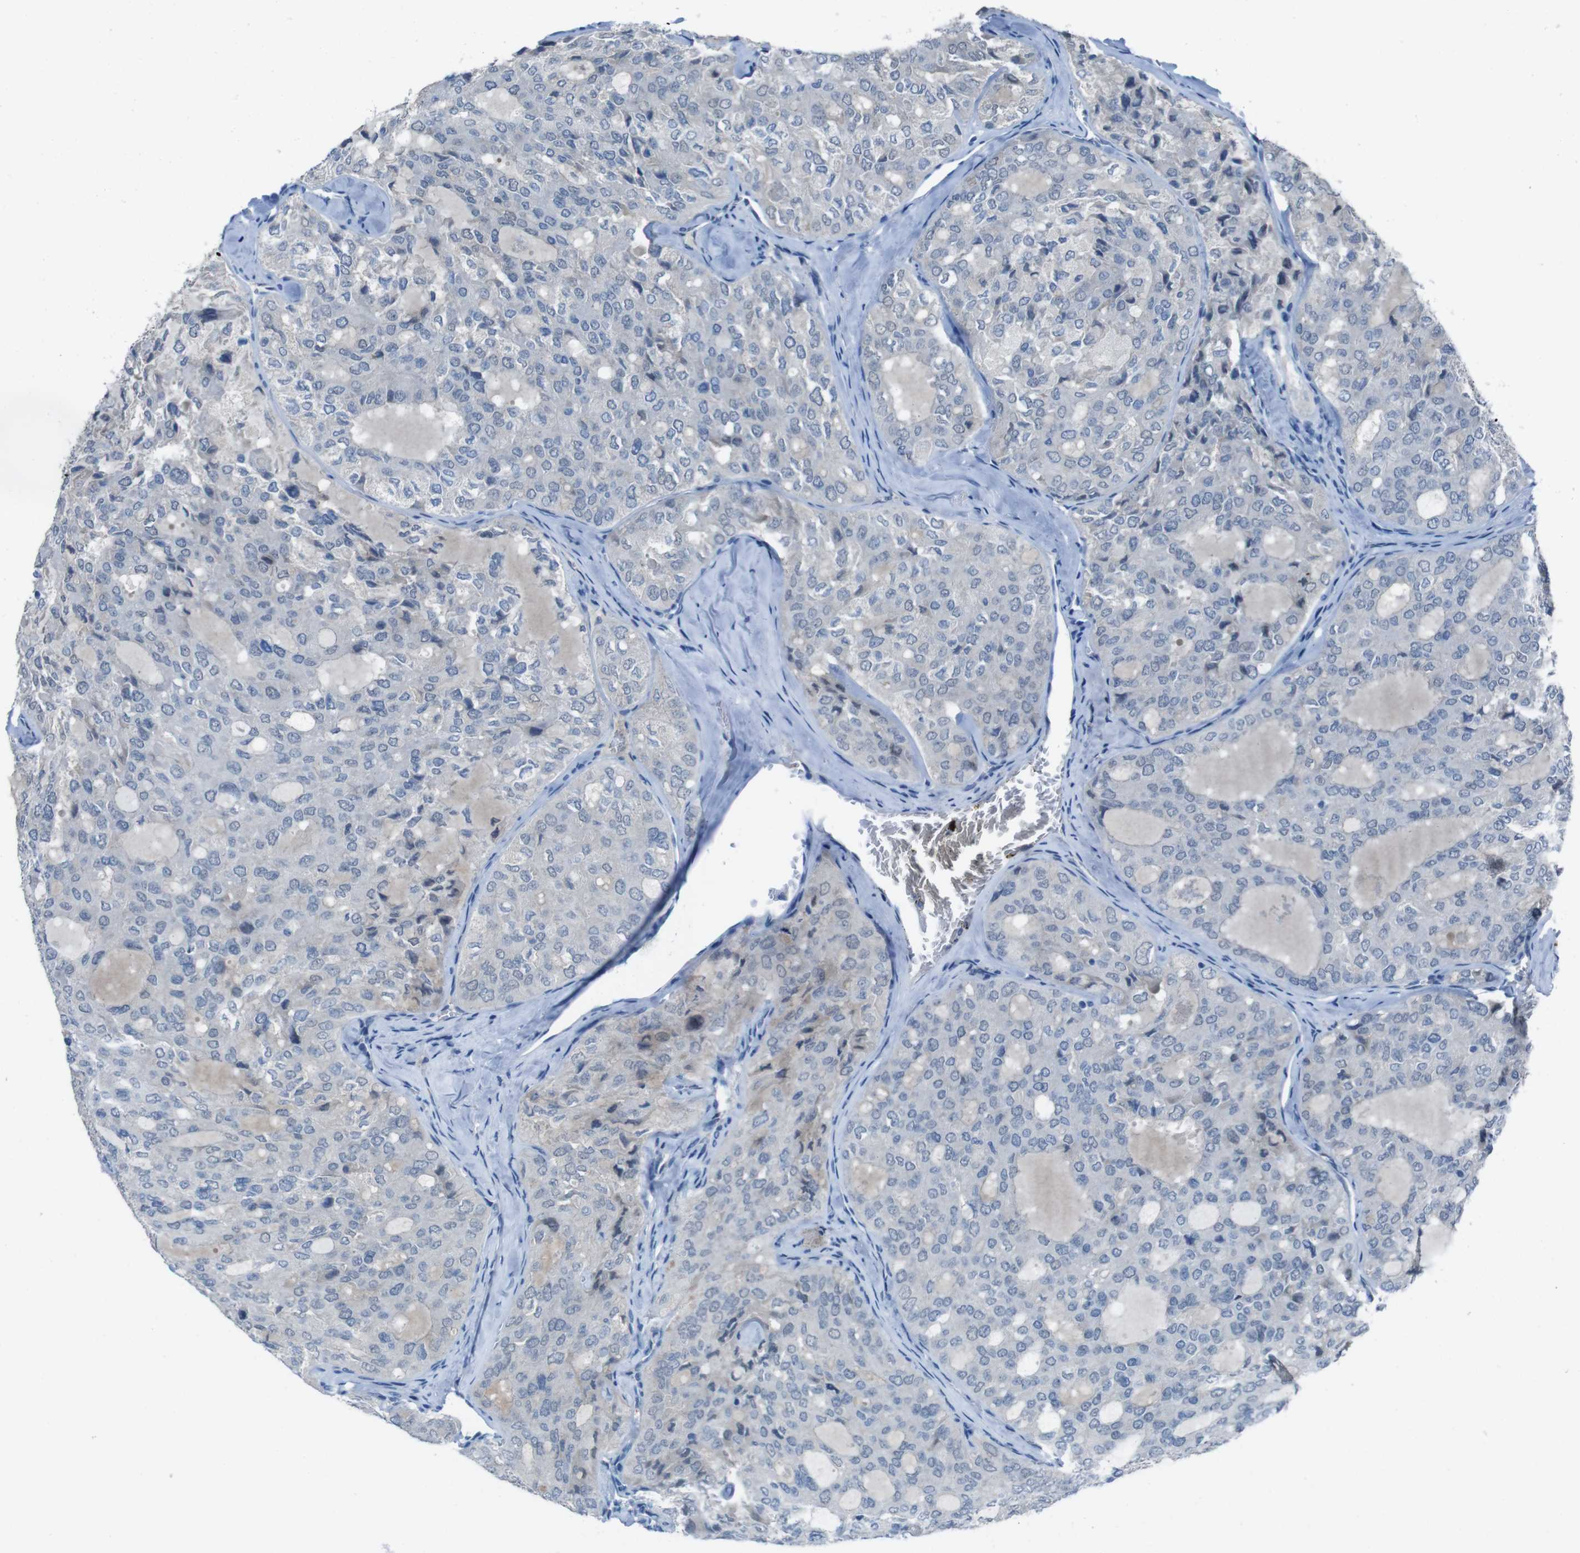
{"staining": {"intensity": "weak", "quantity": "<25%", "location": "cytoplasmic/membranous"}, "tissue": "thyroid cancer", "cell_type": "Tumor cells", "image_type": "cancer", "snomed": [{"axis": "morphology", "description": "Follicular adenoma carcinoma, NOS"}, {"axis": "topography", "description": "Thyroid gland"}], "caption": "Tumor cells show no significant positivity in thyroid cancer.", "gene": "CDHR2", "patient": {"sex": "male", "age": 75}}